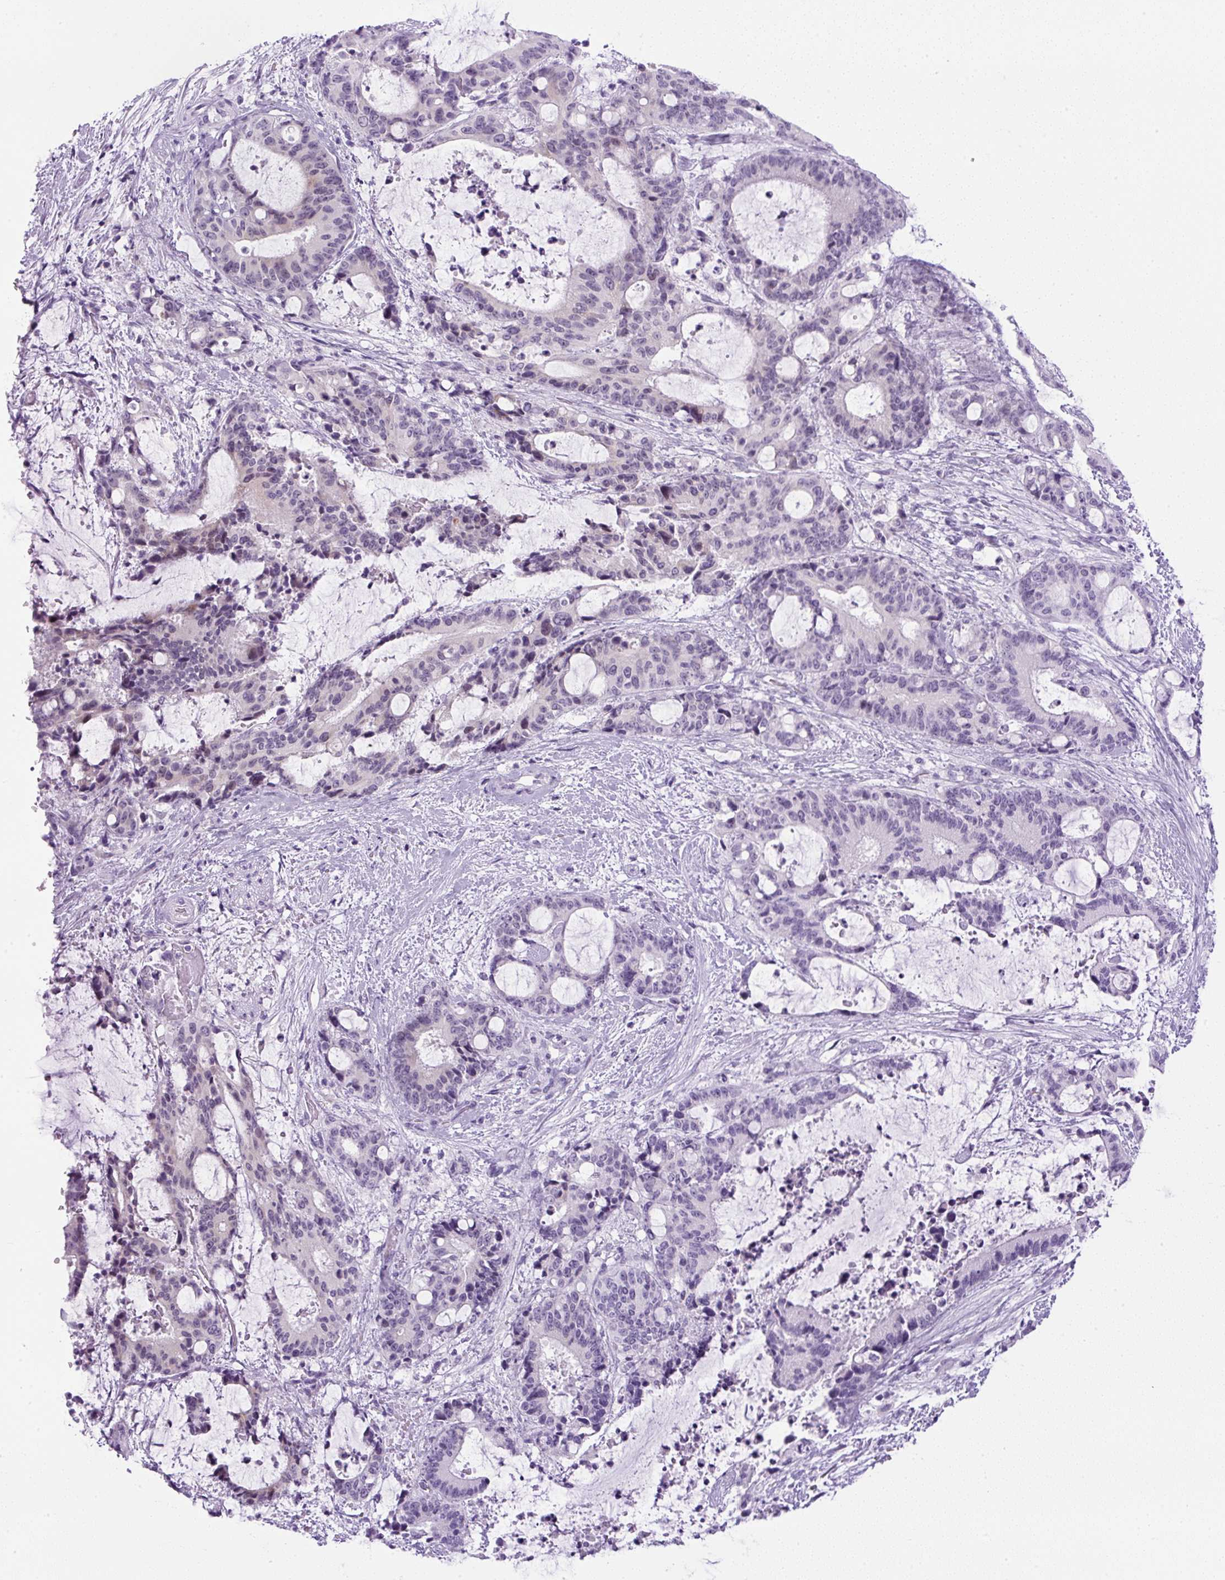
{"staining": {"intensity": "negative", "quantity": "none", "location": "none"}, "tissue": "liver cancer", "cell_type": "Tumor cells", "image_type": "cancer", "snomed": [{"axis": "morphology", "description": "Normal tissue, NOS"}, {"axis": "morphology", "description": "Cholangiocarcinoma"}, {"axis": "topography", "description": "Liver"}, {"axis": "topography", "description": "Peripheral nerve tissue"}], "caption": "This is an immunohistochemistry micrograph of human liver cholangiocarcinoma. There is no positivity in tumor cells.", "gene": "RHBDD2", "patient": {"sex": "female", "age": 73}}